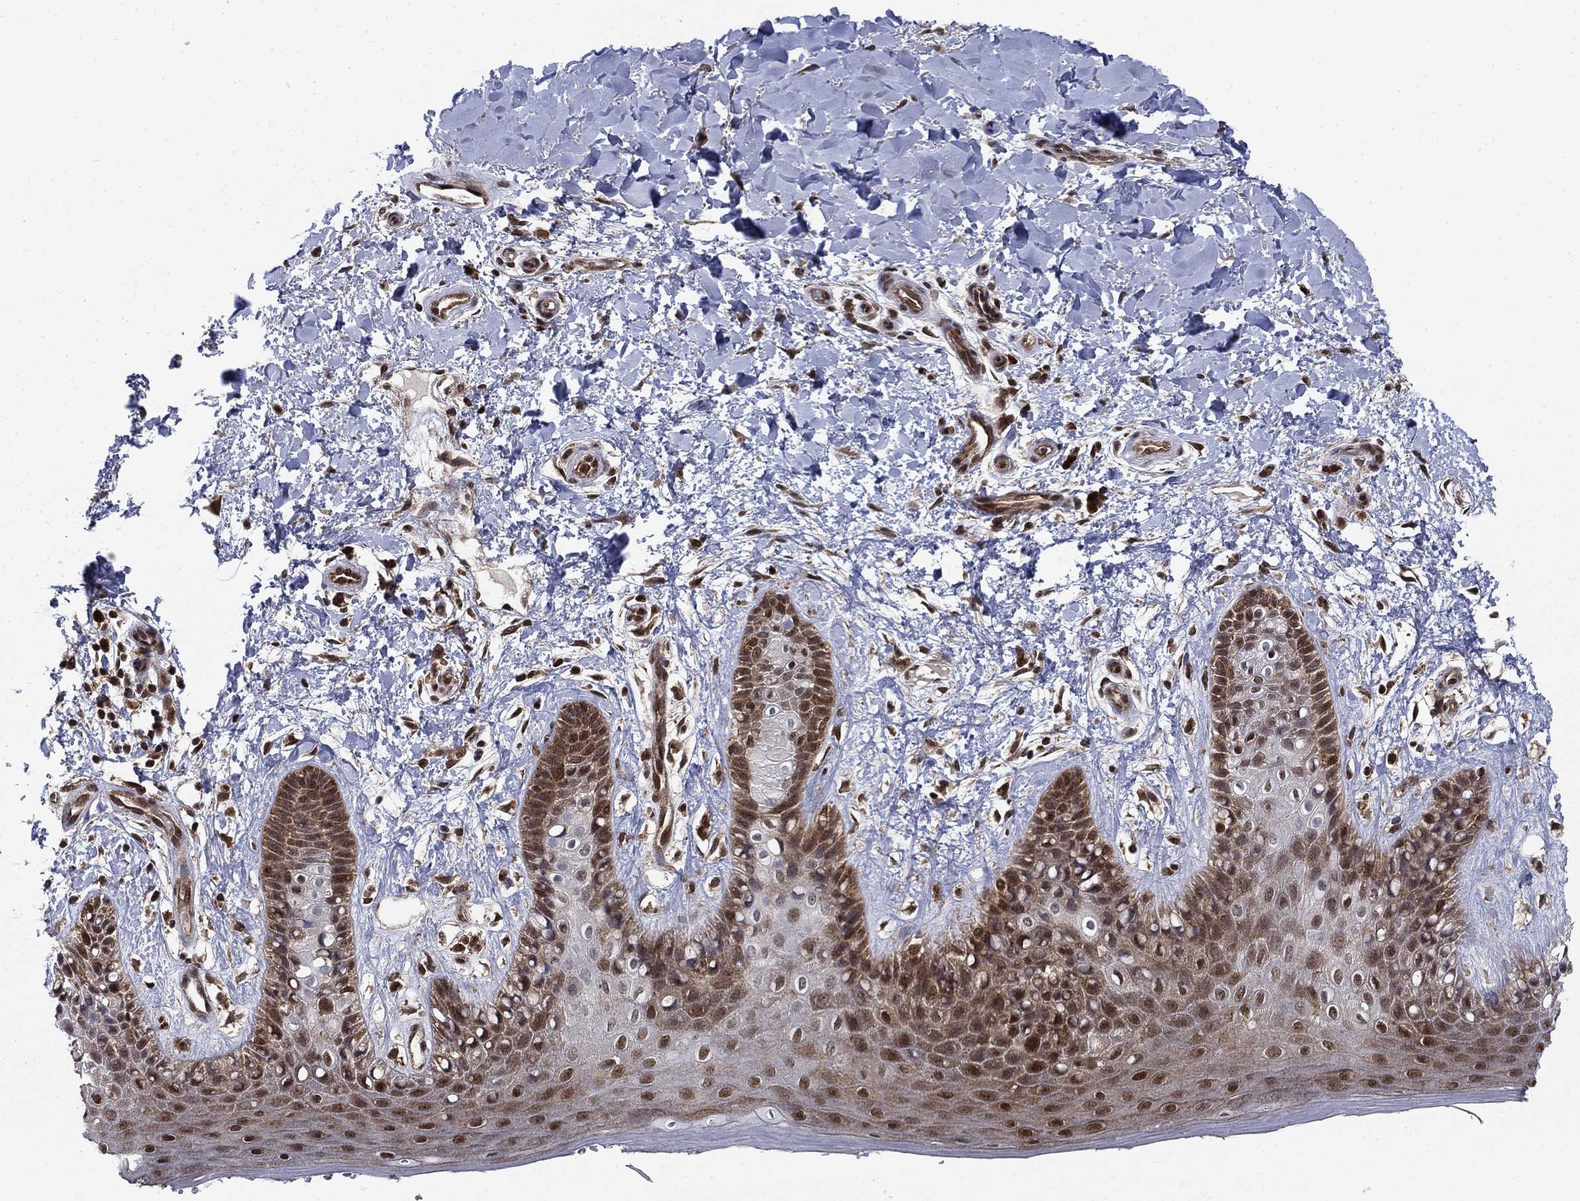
{"staining": {"intensity": "strong", "quantity": "25%-75%", "location": "nuclear"}, "tissue": "skin", "cell_type": "Epidermal cells", "image_type": "normal", "snomed": [{"axis": "morphology", "description": "Normal tissue, NOS"}, {"axis": "topography", "description": "Anal"}], "caption": "Protein staining shows strong nuclear positivity in approximately 25%-75% of epidermal cells in unremarkable skin. The staining was performed using DAB (3,3'-diaminobenzidine) to visualize the protein expression in brown, while the nuclei were stained in blue with hematoxylin (Magnification: 20x).", "gene": "DNAJA1", "patient": {"sex": "male", "age": 36}}